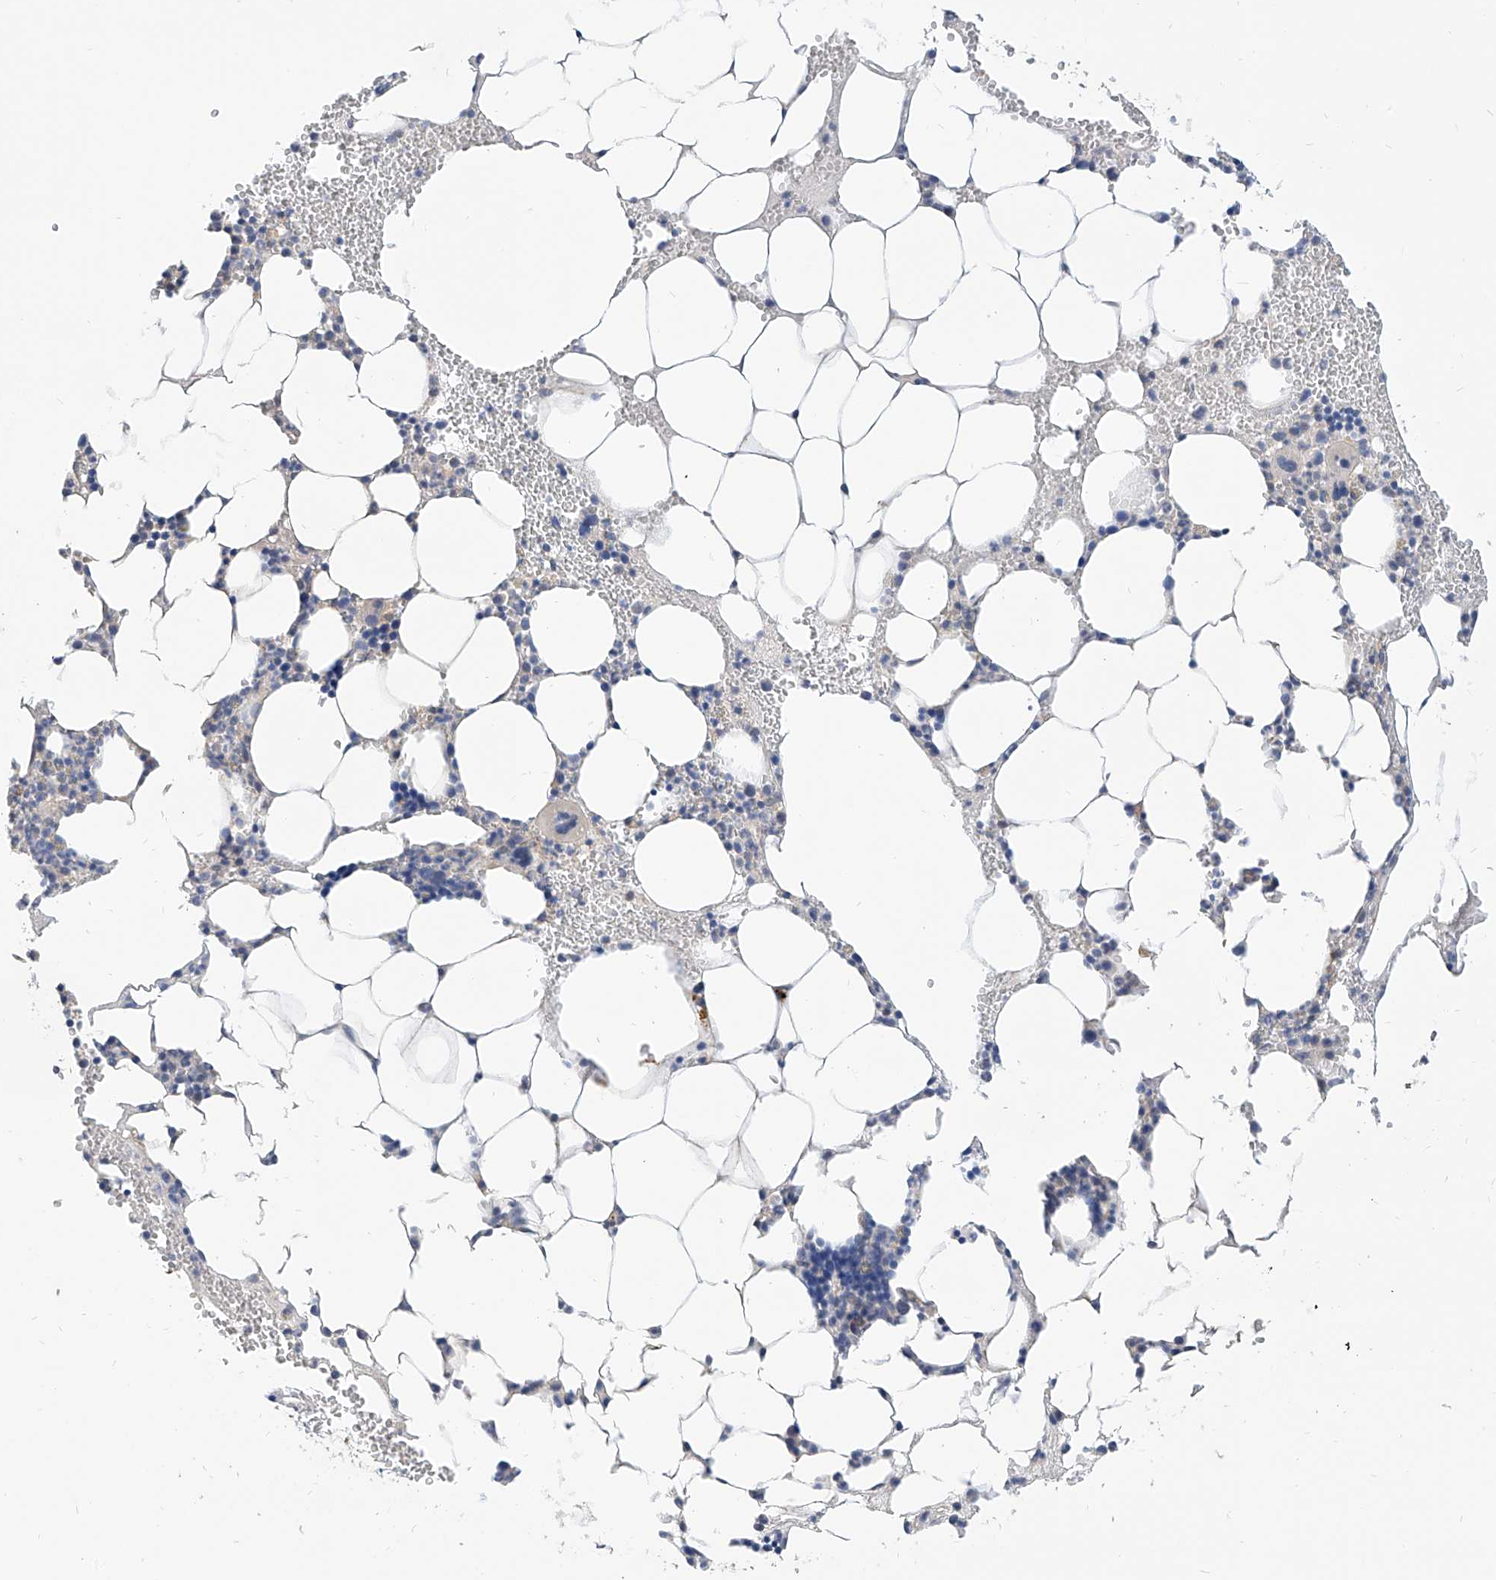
{"staining": {"intensity": "negative", "quantity": "none", "location": "none"}, "tissue": "bone marrow", "cell_type": "Hematopoietic cells", "image_type": "normal", "snomed": [{"axis": "morphology", "description": "Normal tissue, NOS"}, {"axis": "morphology", "description": "Inflammation, NOS"}, {"axis": "topography", "description": "Bone marrow"}], "caption": "The immunohistochemistry (IHC) micrograph has no significant expression in hematopoietic cells of bone marrow.", "gene": "MAGEE2", "patient": {"sex": "female", "age": 78}}